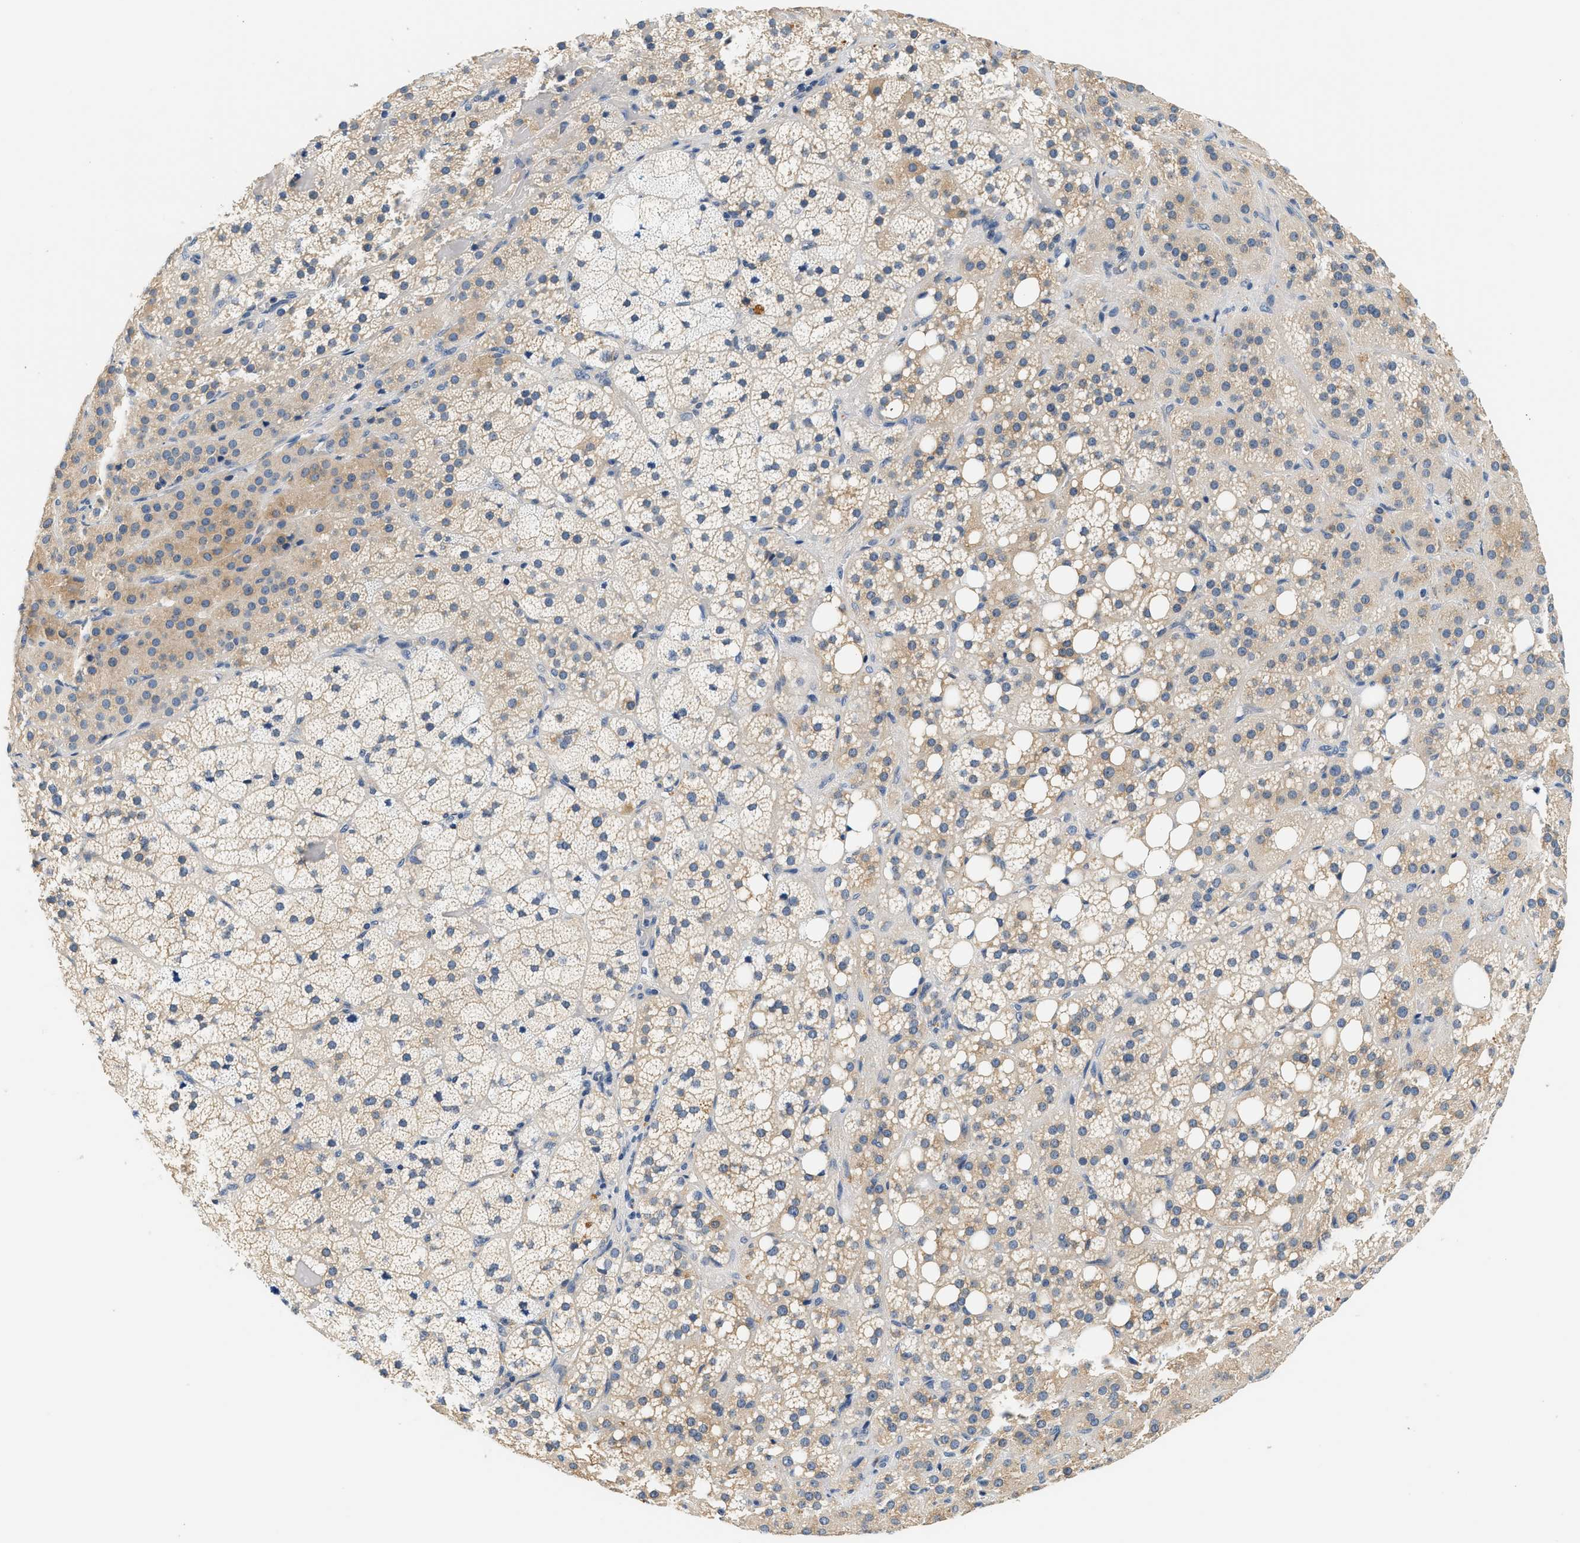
{"staining": {"intensity": "weak", "quantity": ">75%", "location": "cytoplasmic/membranous"}, "tissue": "adrenal gland", "cell_type": "Glandular cells", "image_type": "normal", "snomed": [{"axis": "morphology", "description": "Normal tissue, NOS"}, {"axis": "topography", "description": "Adrenal gland"}], "caption": "This is a histology image of immunohistochemistry staining of benign adrenal gland, which shows weak expression in the cytoplasmic/membranous of glandular cells.", "gene": "SLC35E1", "patient": {"sex": "female", "age": 59}}